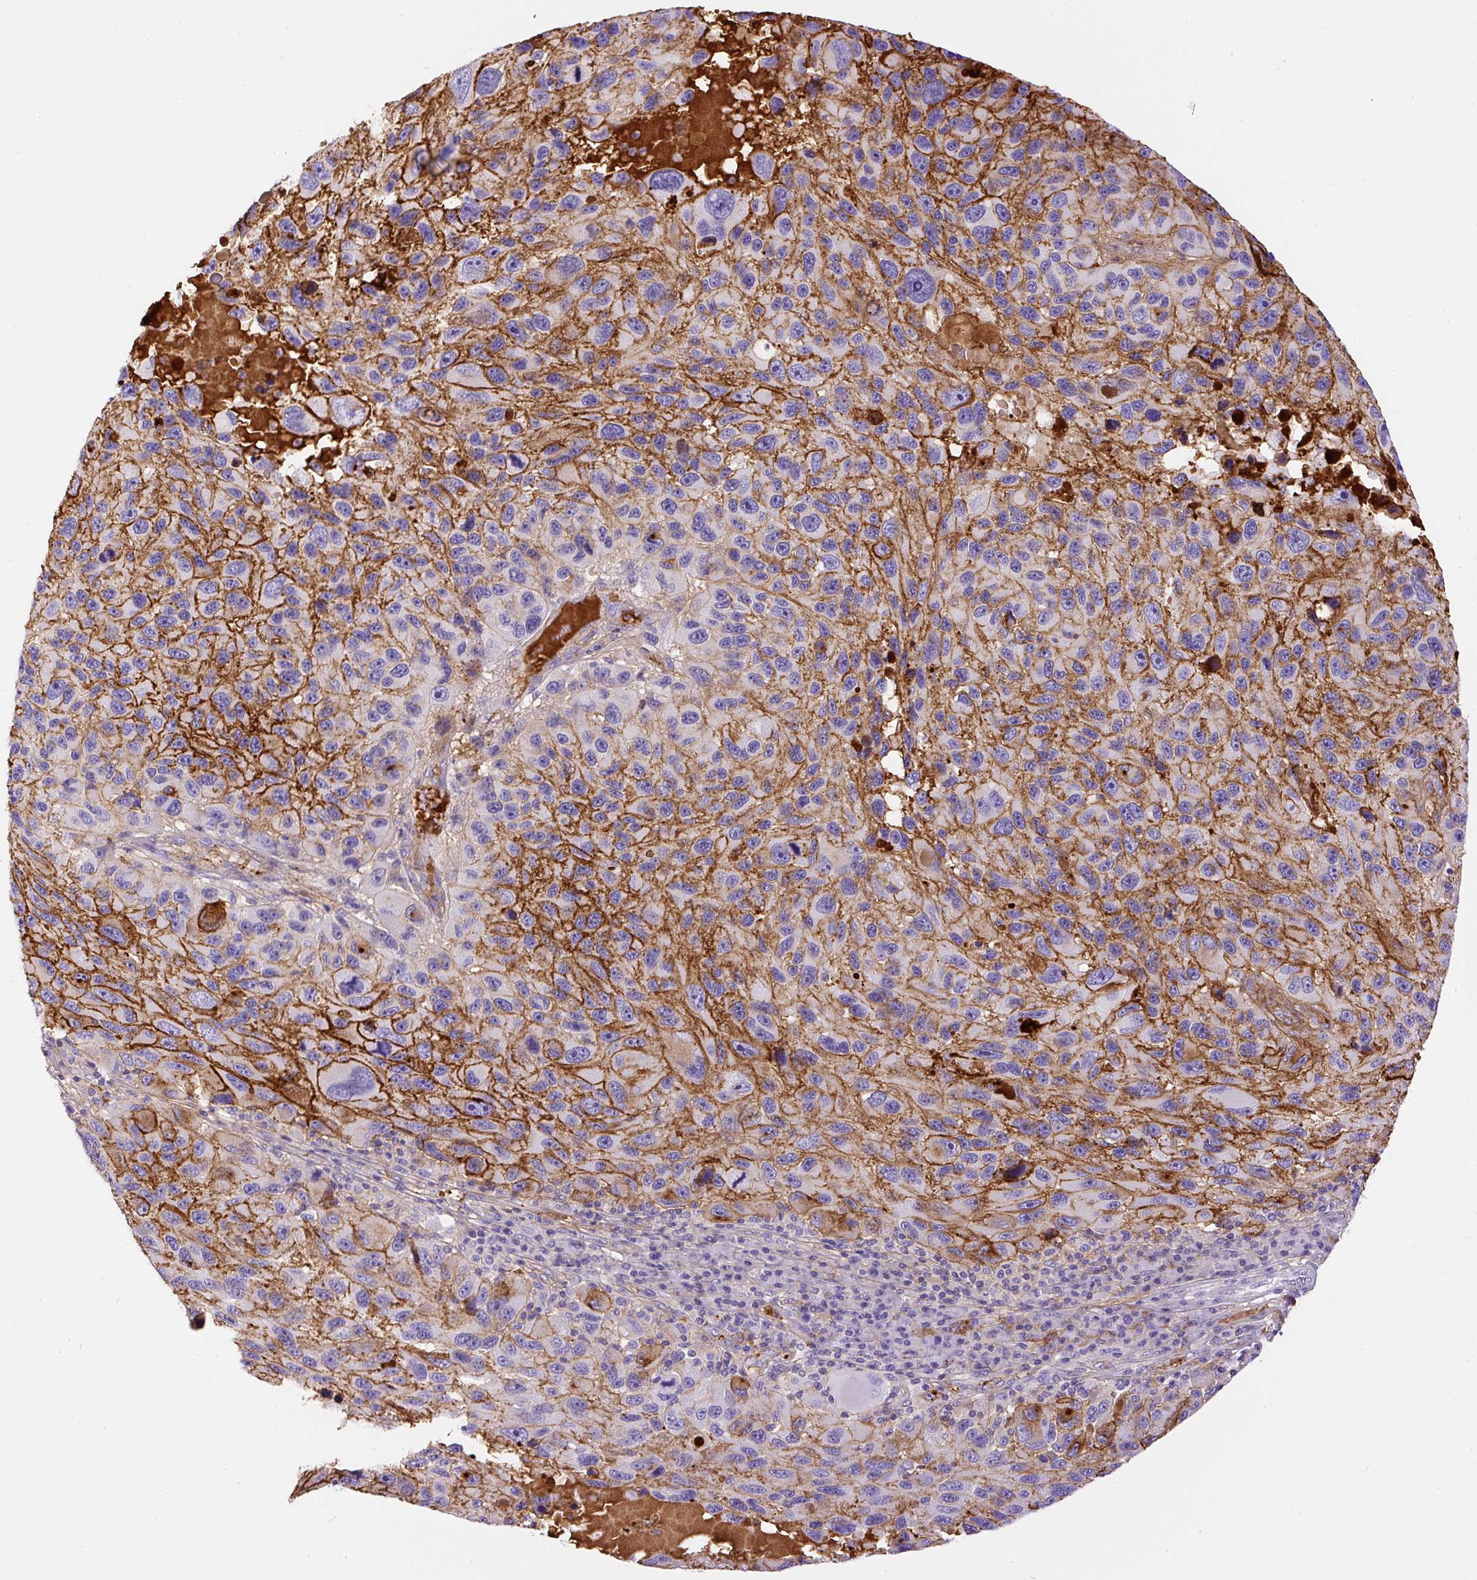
{"staining": {"intensity": "strong", "quantity": "25%-75%", "location": "cytoplasmic/membranous"}, "tissue": "melanoma", "cell_type": "Tumor cells", "image_type": "cancer", "snomed": [{"axis": "morphology", "description": "Malignant melanoma, NOS"}, {"axis": "topography", "description": "Skin"}], "caption": "Protein staining exhibits strong cytoplasmic/membranous positivity in about 25%-75% of tumor cells in melanoma. The staining was performed using DAB (3,3'-diaminobenzidine) to visualize the protein expression in brown, while the nuclei were stained in blue with hematoxylin (Magnification: 20x).", "gene": "APCS", "patient": {"sex": "male", "age": 53}}